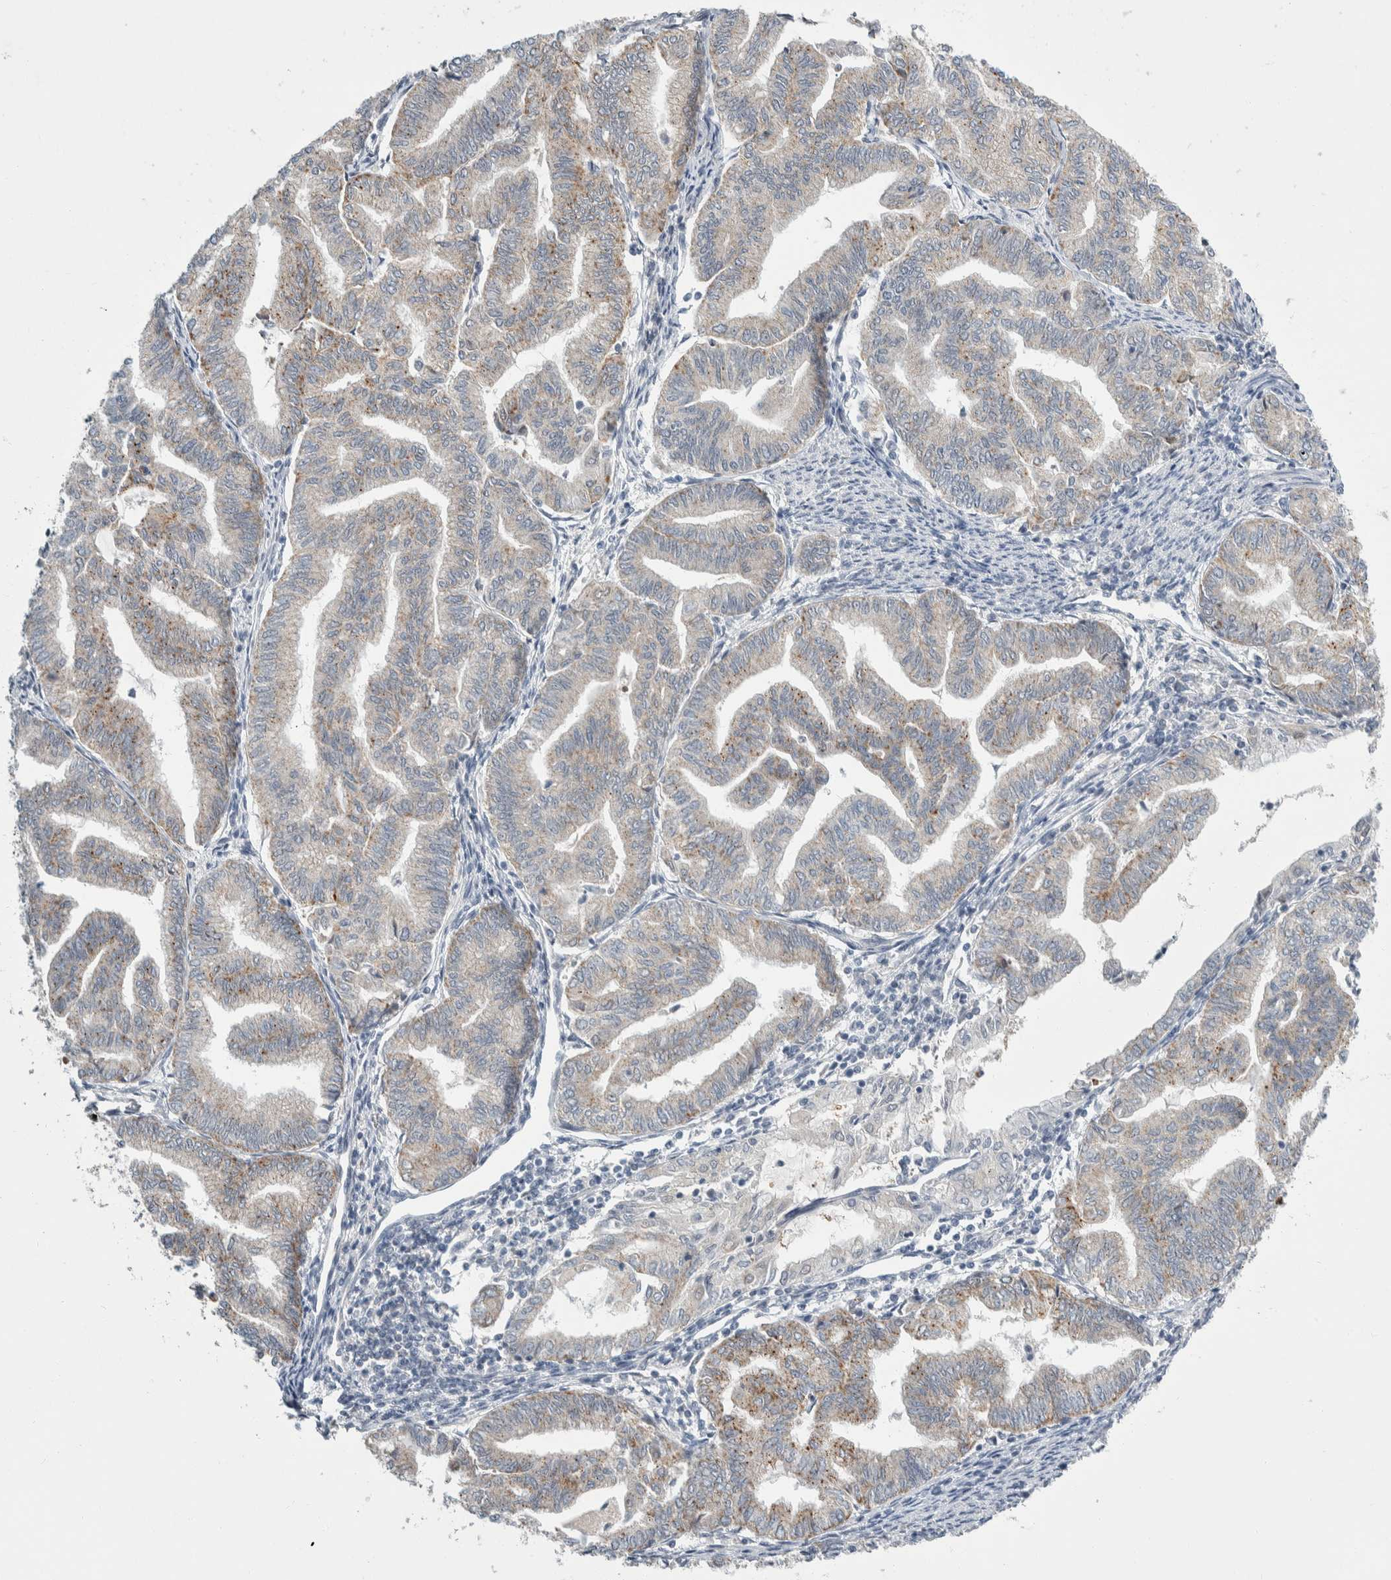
{"staining": {"intensity": "weak", "quantity": "<25%", "location": "cytoplasmic/membranous"}, "tissue": "endometrial cancer", "cell_type": "Tumor cells", "image_type": "cancer", "snomed": [{"axis": "morphology", "description": "Adenocarcinoma, NOS"}, {"axis": "topography", "description": "Endometrium"}], "caption": "DAB immunohistochemical staining of human endometrial adenocarcinoma demonstrates no significant positivity in tumor cells.", "gene": "SHPK", "patient": {"sex": "female", "age": 79}}